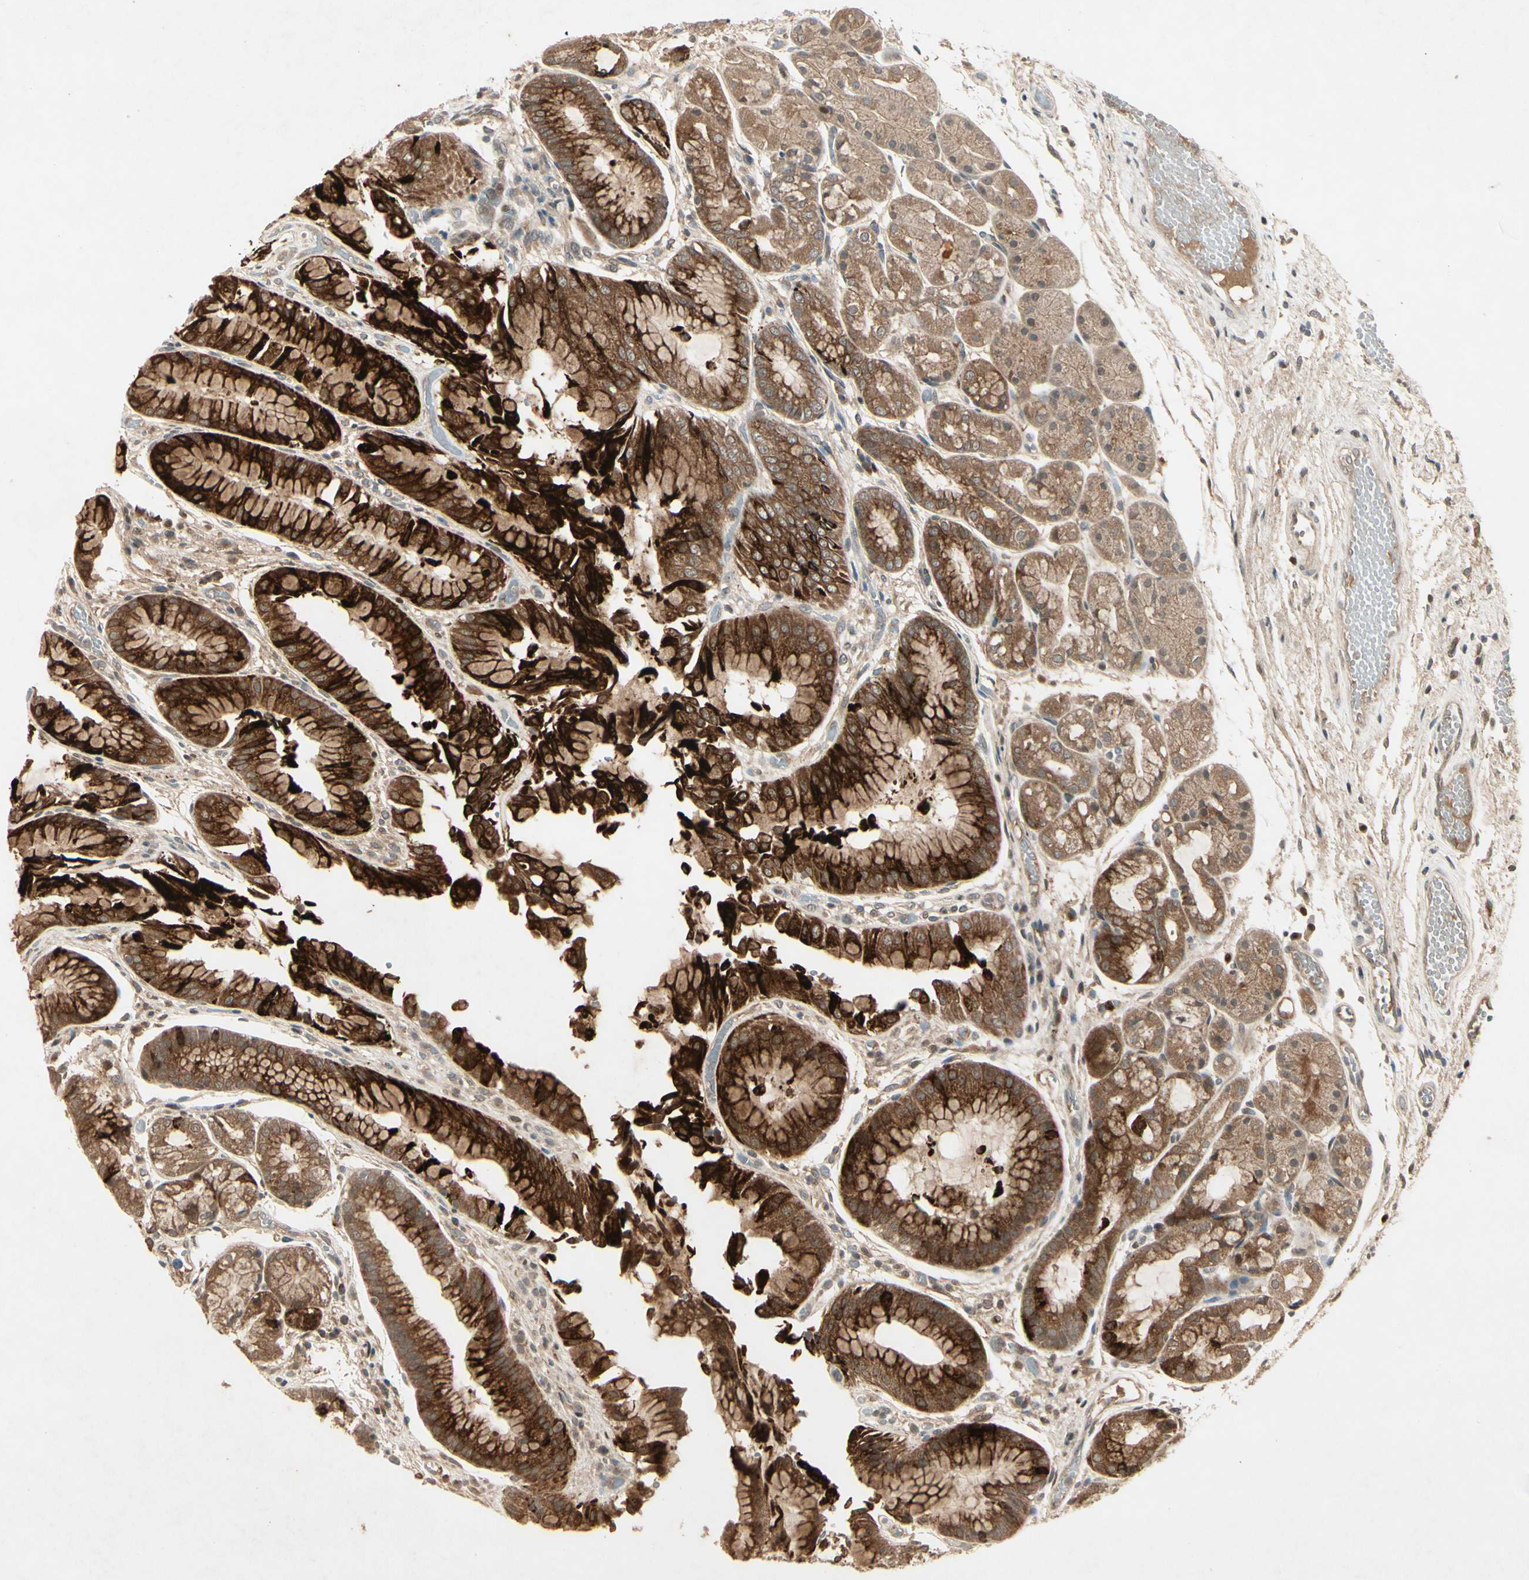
{"staining": {"intensity": "strong", "quantity": ">75%", "location": "cytoplasmic/membranous"}, "tissue": "stomach", "cell_type": "Glandular cells", "image_type": "normal", "snomed": [{"axis": "morphology", "description": "Normal tissue, NOS"}, {"axis": "topography", "description": "Stomach, upper"}], "caption": "Normal stomach demonstrates strong cytoplasmic/membranous staining in about >75% of glandular cells (Brightfield microscopy of DAB IHC at high magnification)..", "gene": "FHDC1", "patient": {"sex": "male", "age": 72}}